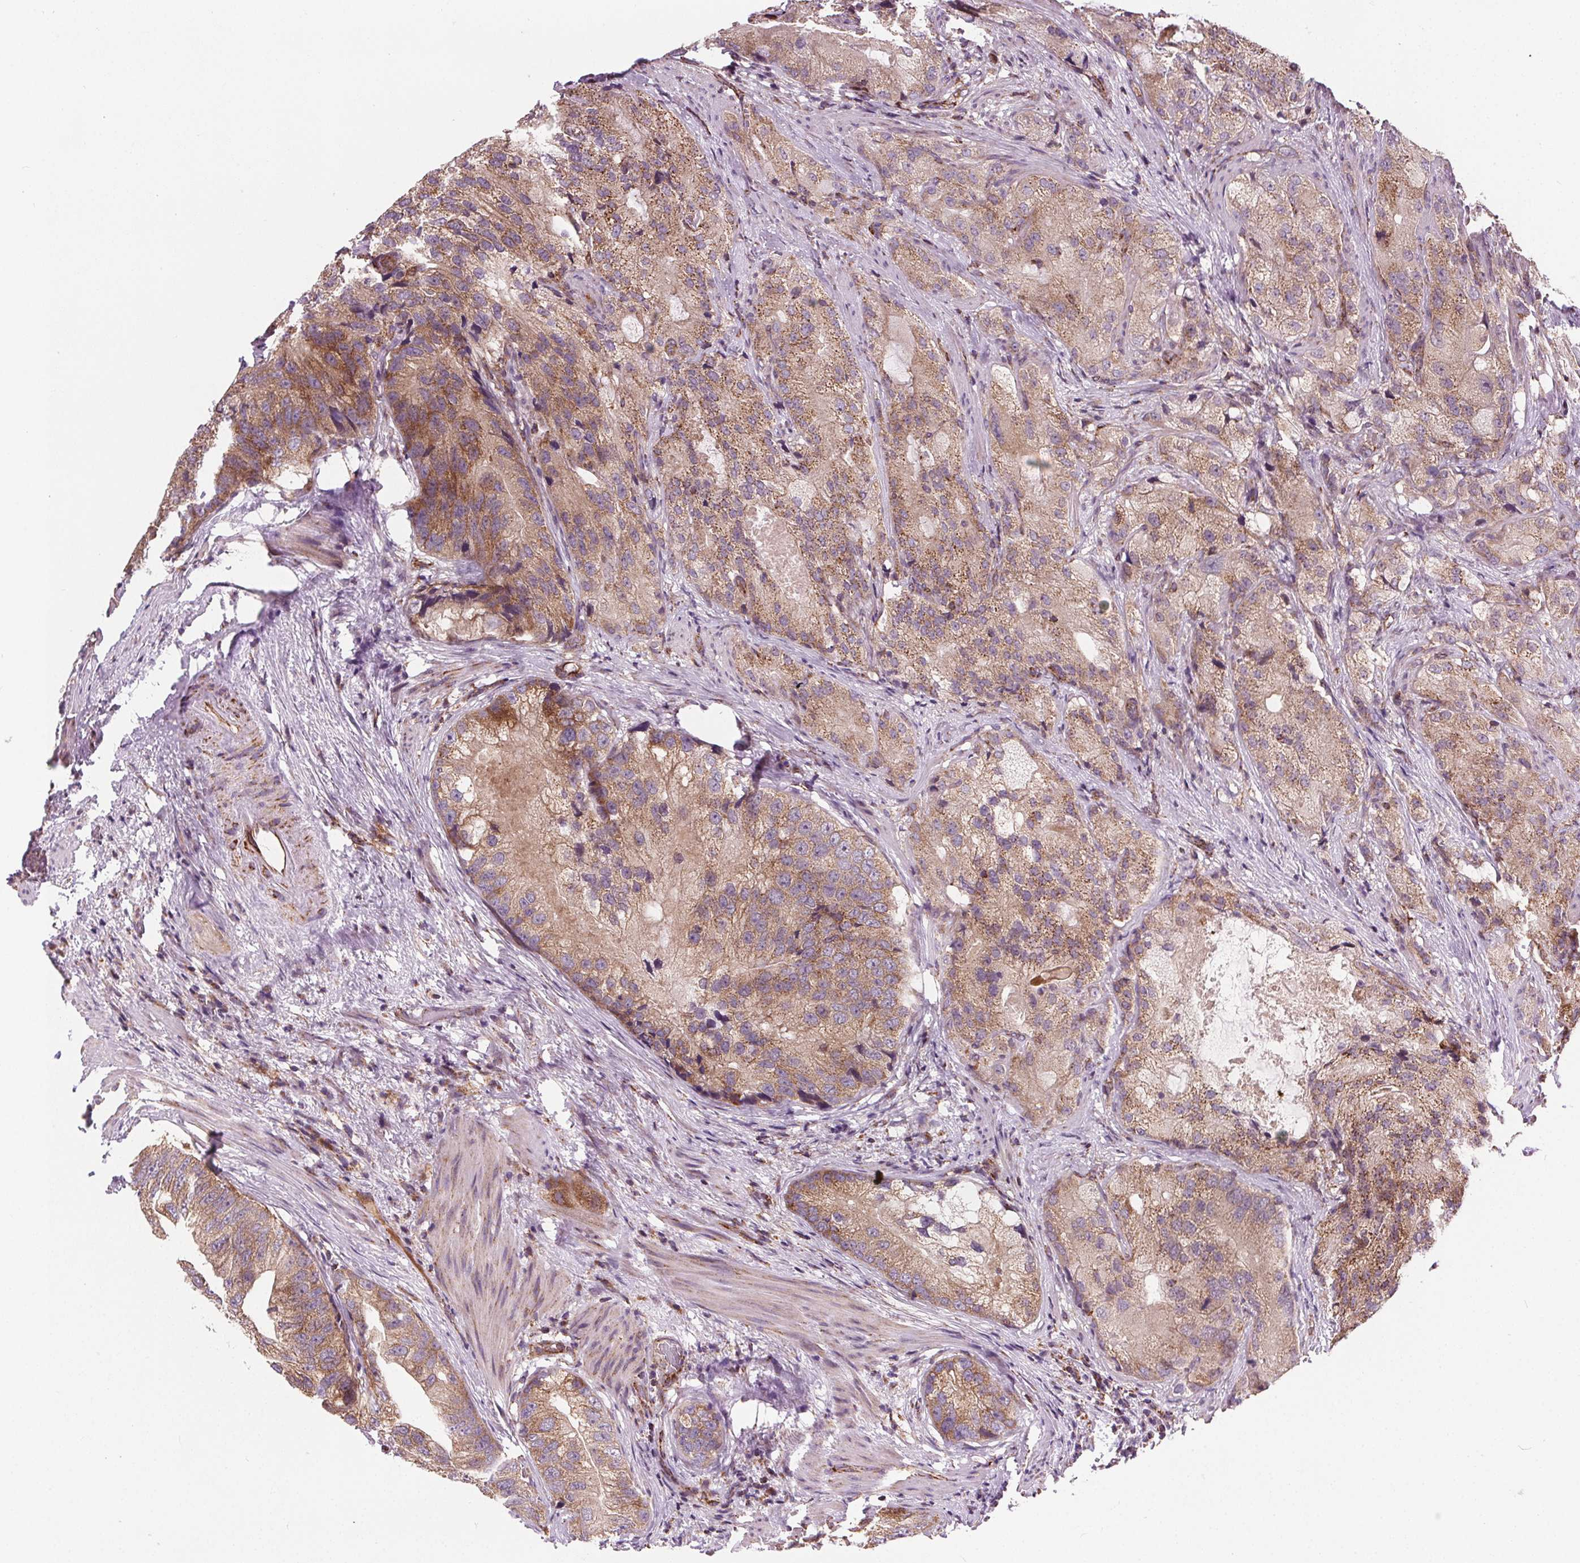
{"staining": {"intensity": "moderate", "quantity": "<25%", "location": "cytoplasmic/membranous"}, "tissue": "prostate cancer", "cell_type": "Tumor cells", "image_type": "cancer", "snomed": [{"axis": "morphology", "description": "Adenocarcinoma, High grade"}, {"axis": "topography", "description": "Prostate"}], "caption": "Human prostate cancer (high-grade adenocarcinoma) stained with a brown dye shows moderate cytoplasmic/membranous positive expression in approximately <25% of tumor cells.", "gene": "GOLT1B", "patient": {"sex": "male", "age": 70}}